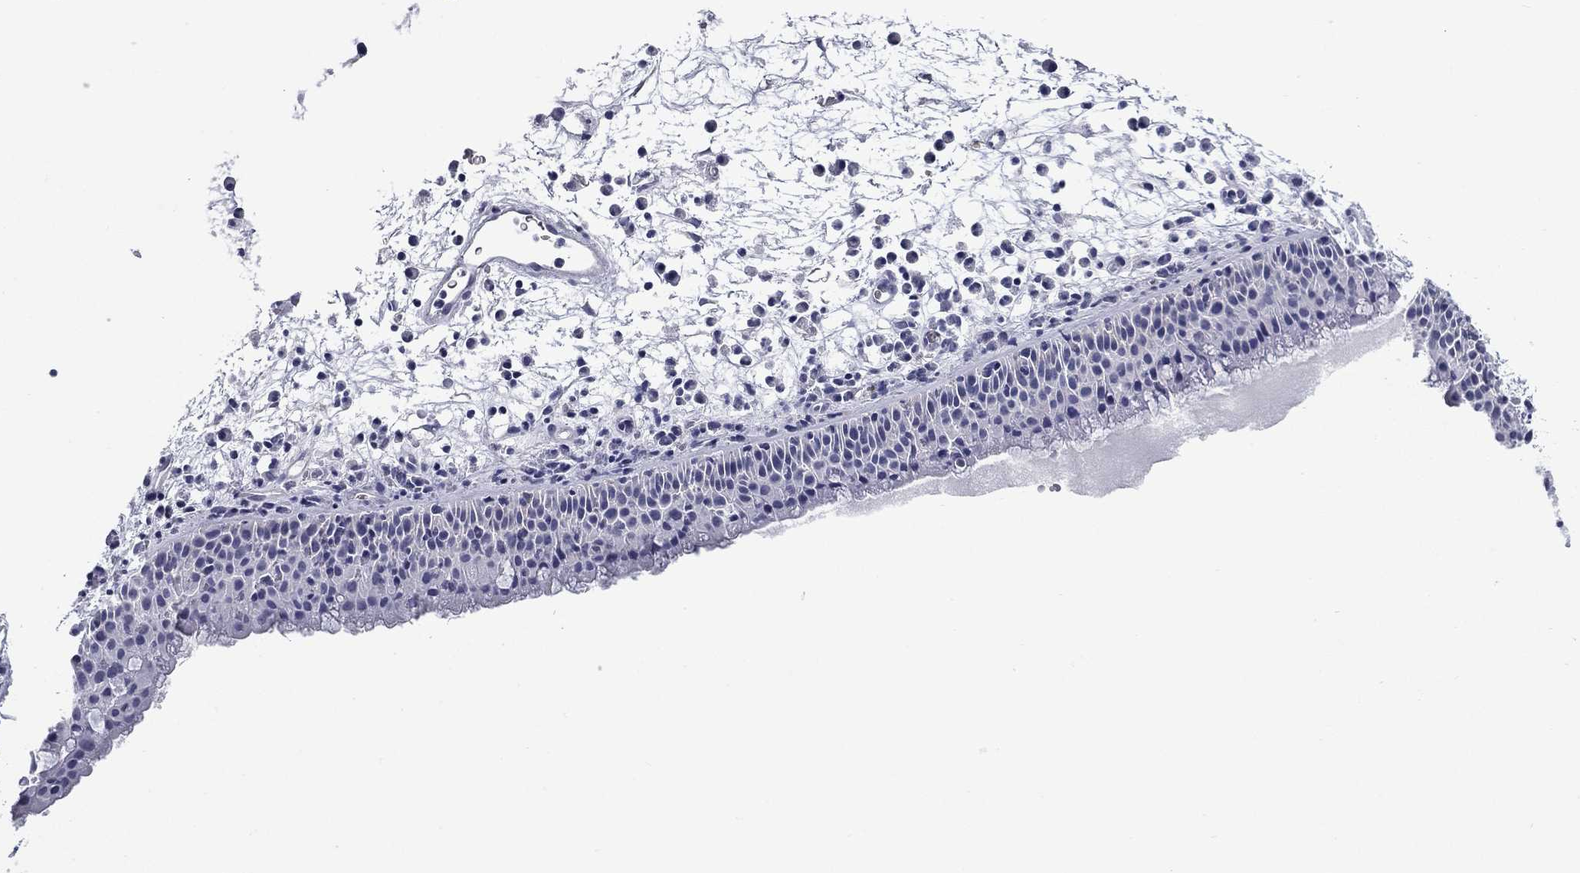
{"staining": {"intensity": "negative", "quantity": "none", "location": "none"}, "tissue": "nasopharynx", "cell_type": "Respiratory epithelial cells", "image_type": "normal", "snomed": [{"axis": "morphology", "description": "Normal tissue, NOS"}, {"axis": "topography", "description": "Nasopharynx"}], "caption": "Immunohistochemistry photomicrograph of normal nasopharynx: human nasopharynx stained with DAB shows no significant protein expression in respiratory epithelial cells. The staining is performed using DAB (3,3'-diaminobenzidine) brown chromogen with nuclei counter-stained in using hematoxylin.", "gene": "BCL2L14", "patient": {"sex": "female", "age": 73}}